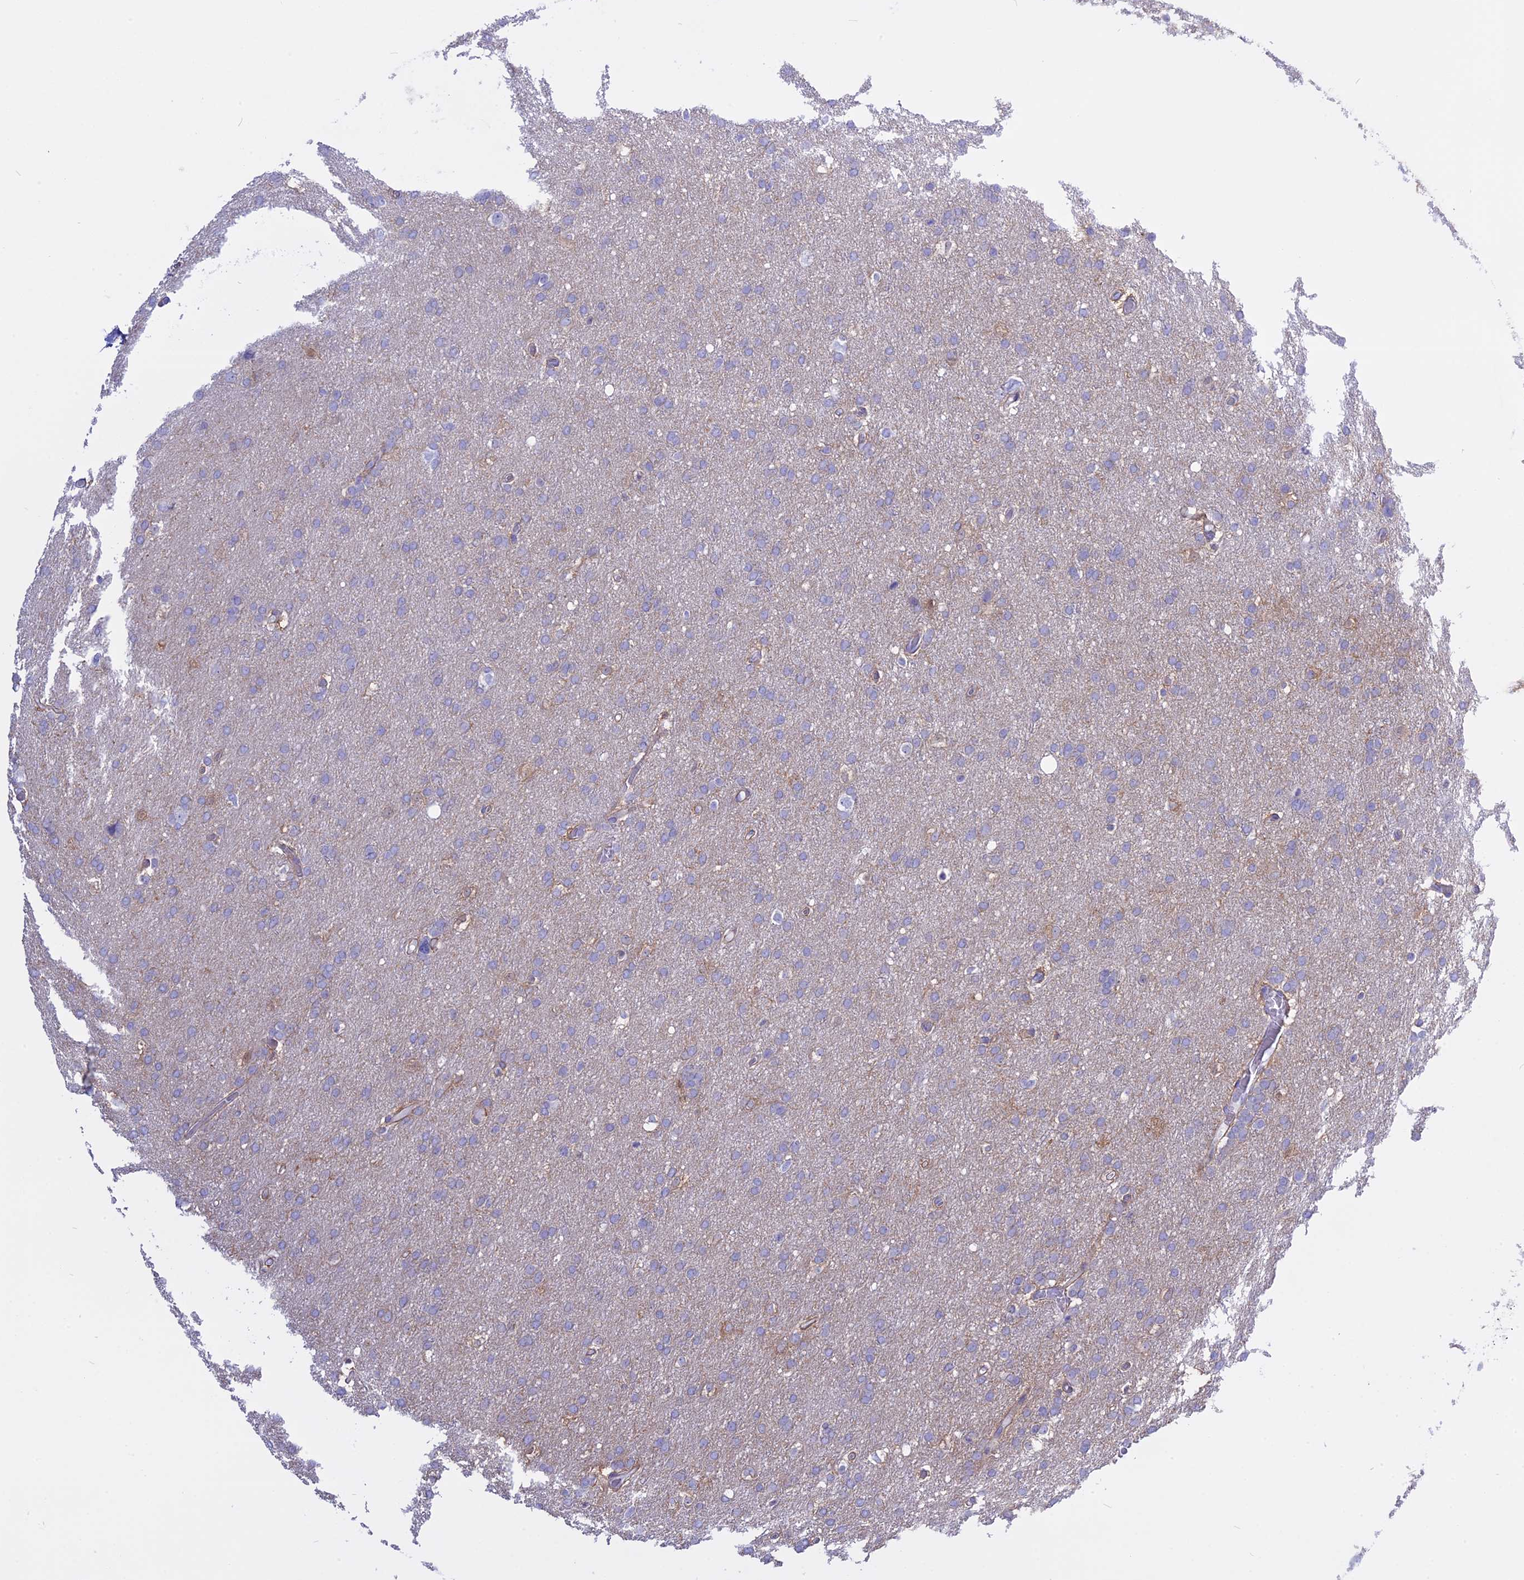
{"staining": {"intensity": "weak", "quantity": "25%-75%", "location": "cytoplasmic/membranous"}, "tissue": "glioma", "cell_type": "Tumor cells", "image_type": "cancer", "snomed": [{"axis": "morphology", "description": "Glioma, malignant, High grade"}, {"axis": "topography", "description": "Cerebral cortex"}], "caption": "A histopathology image of malignant glioma (high-grade) stained for a protein reveals weak cytoplasmic/membranous brown staining in tumor cells.", "gene": "AHCYL1", "patient": {"sex": "female", "age": 36}}